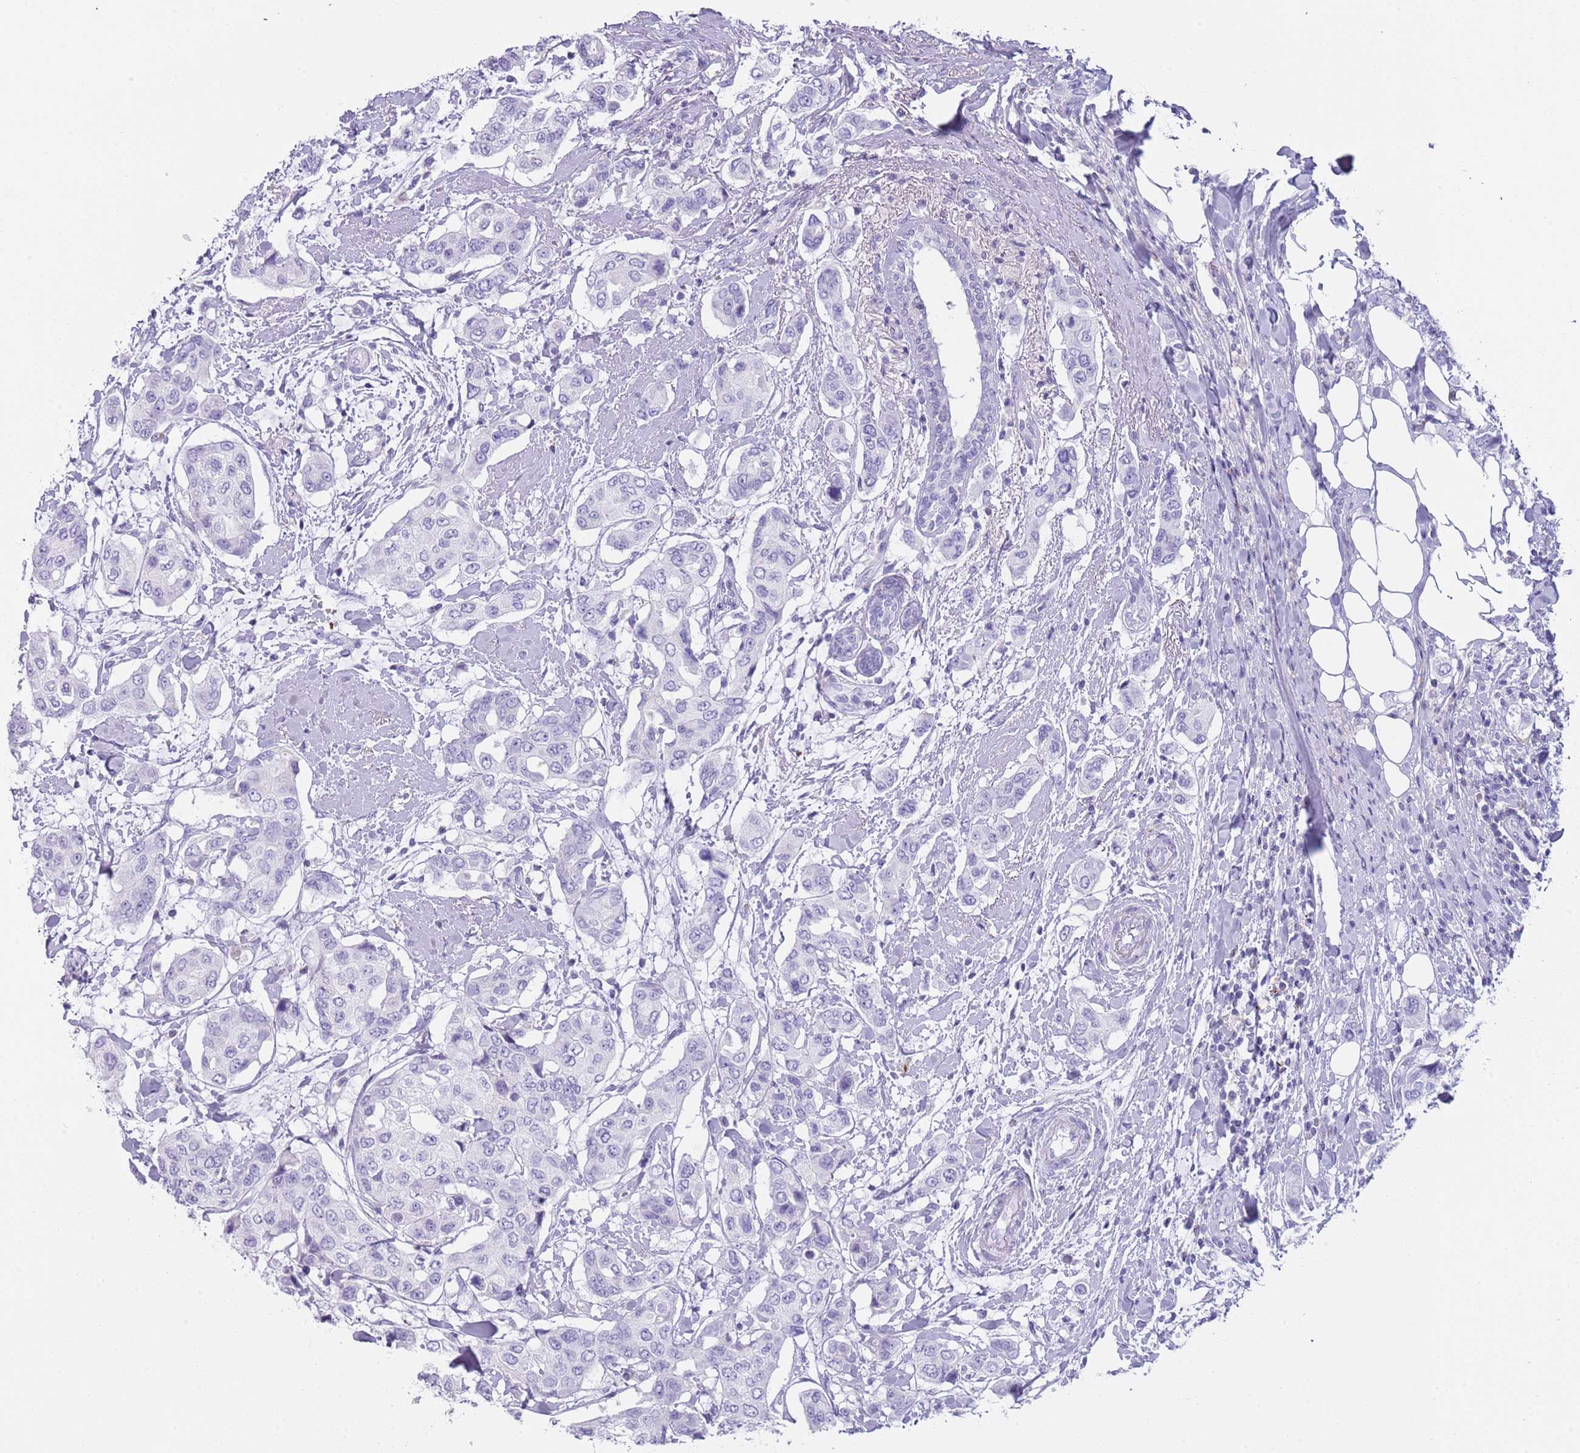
{"staining": {"intensity": "negative", "quantity": "none", "location": "none"}, "tissue": "breast cancer", "cell_type": "Tumor cells", "image_type": "cancer", "snomed": [{"axis": "morphology", "description": "Lobular carcinoma"}, {"axis": "topography", "description": "Breast"}], "caption": "Tumor cells are negative for brown protein staining in breast cancer.", "gene": "NBPF20", "patient": {"sex": "female", "age": 51}}